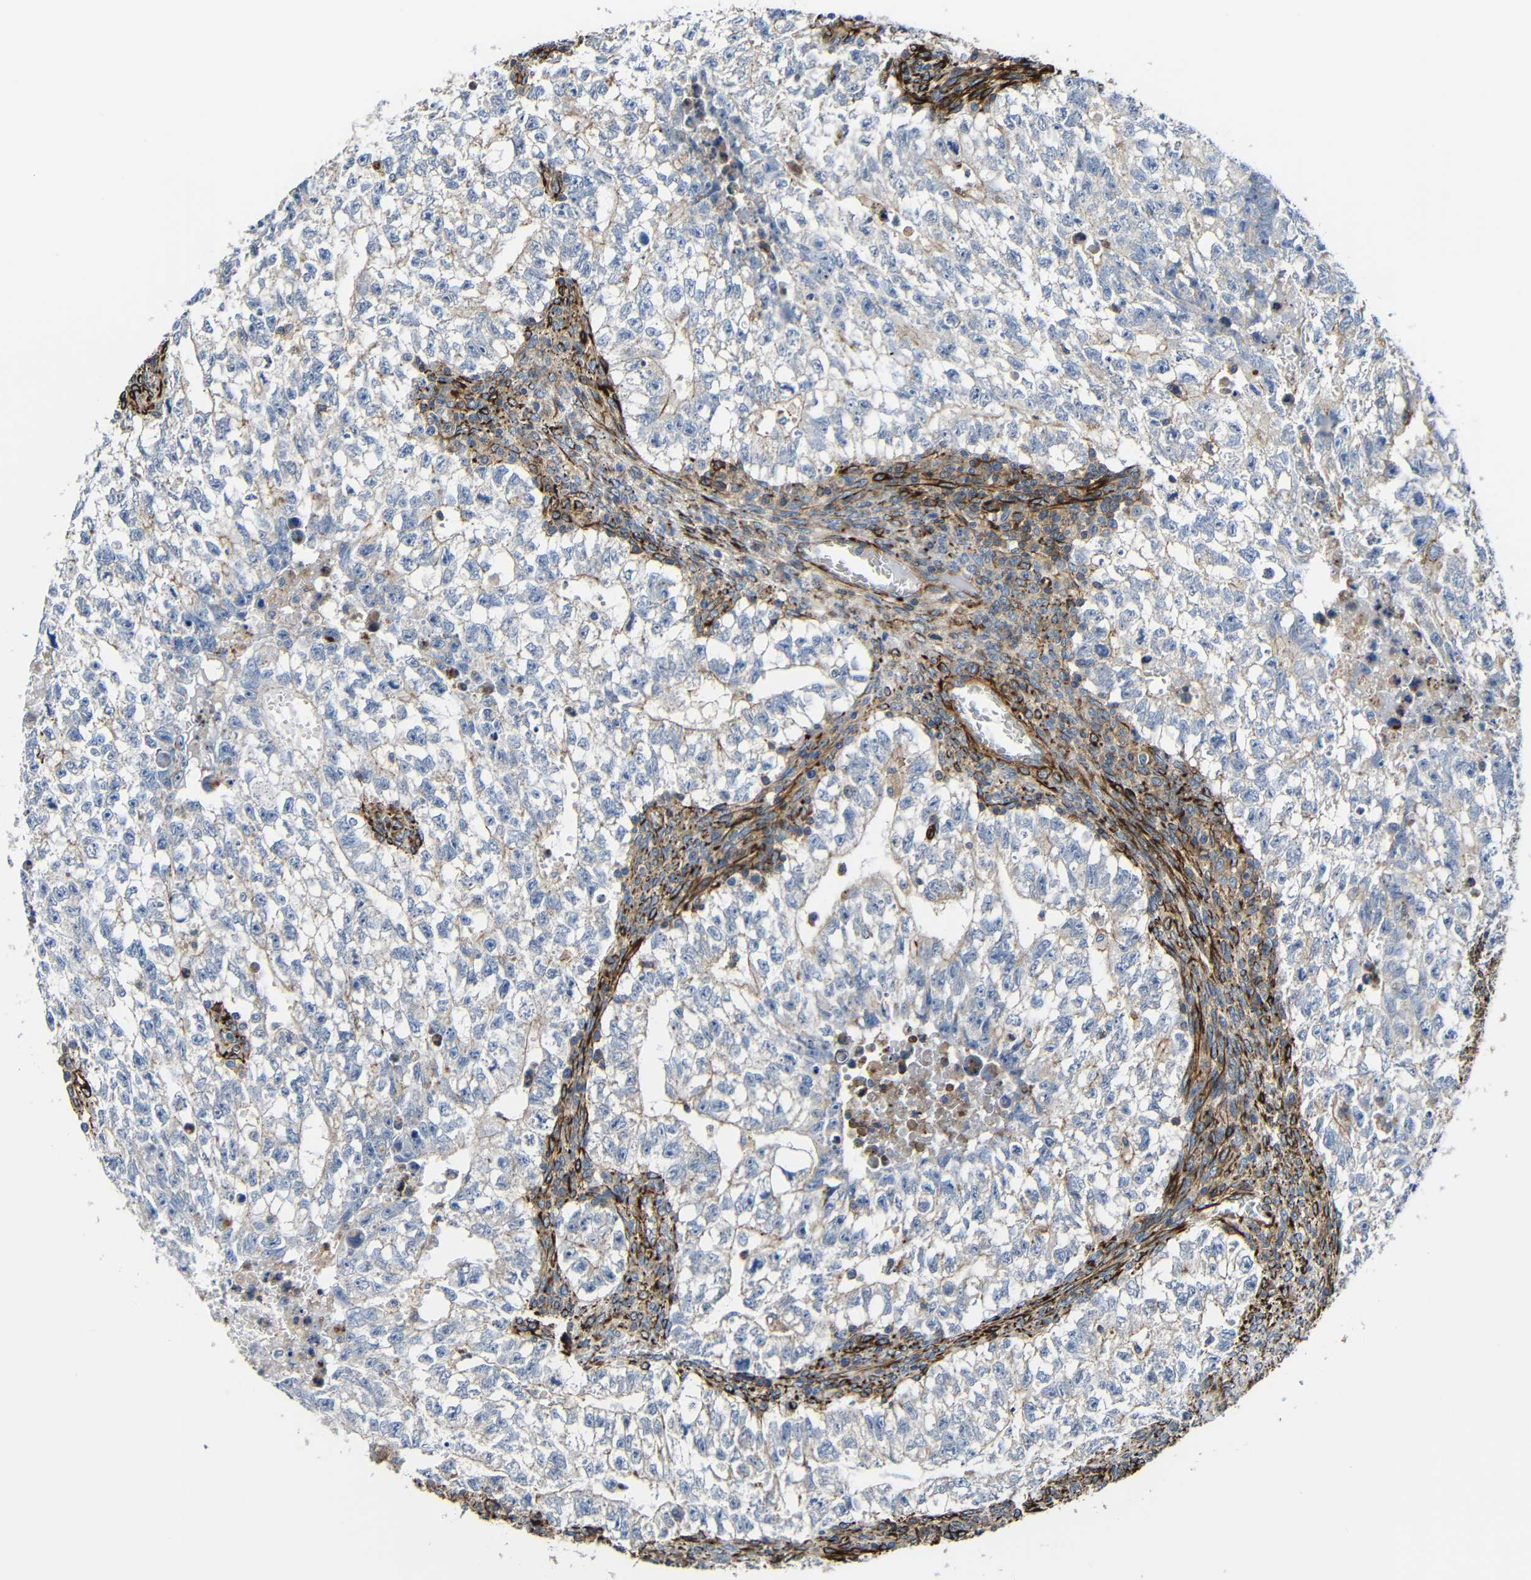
{"staining": {"intensity": "weak", "quantity": "<25%", "location": "cytoplasmic/membranous"}, "tissue": "testis cancer", "cell_type": "Tumor cells", "image_type": "cancer", "snomed": [{"axis": "morphology", "description": "Seminoma, NOS"}, {"axis": "morphology", "description": "Carcinoma, Embryonal, NOS"}, {"axis": "topography", "description": "Testis"}], "caption": "Immunohistochemistry histopathology image of neoplastic tissue: testis seminoma stained with DAB (3,3'-diaminobenzidine) demonstrates no significant protein expression in tumor cells. (IHC, brightfield microscopy, high magnification).", "gene": "IGSF10", "patient": {"sex": "male", "age": 38}}